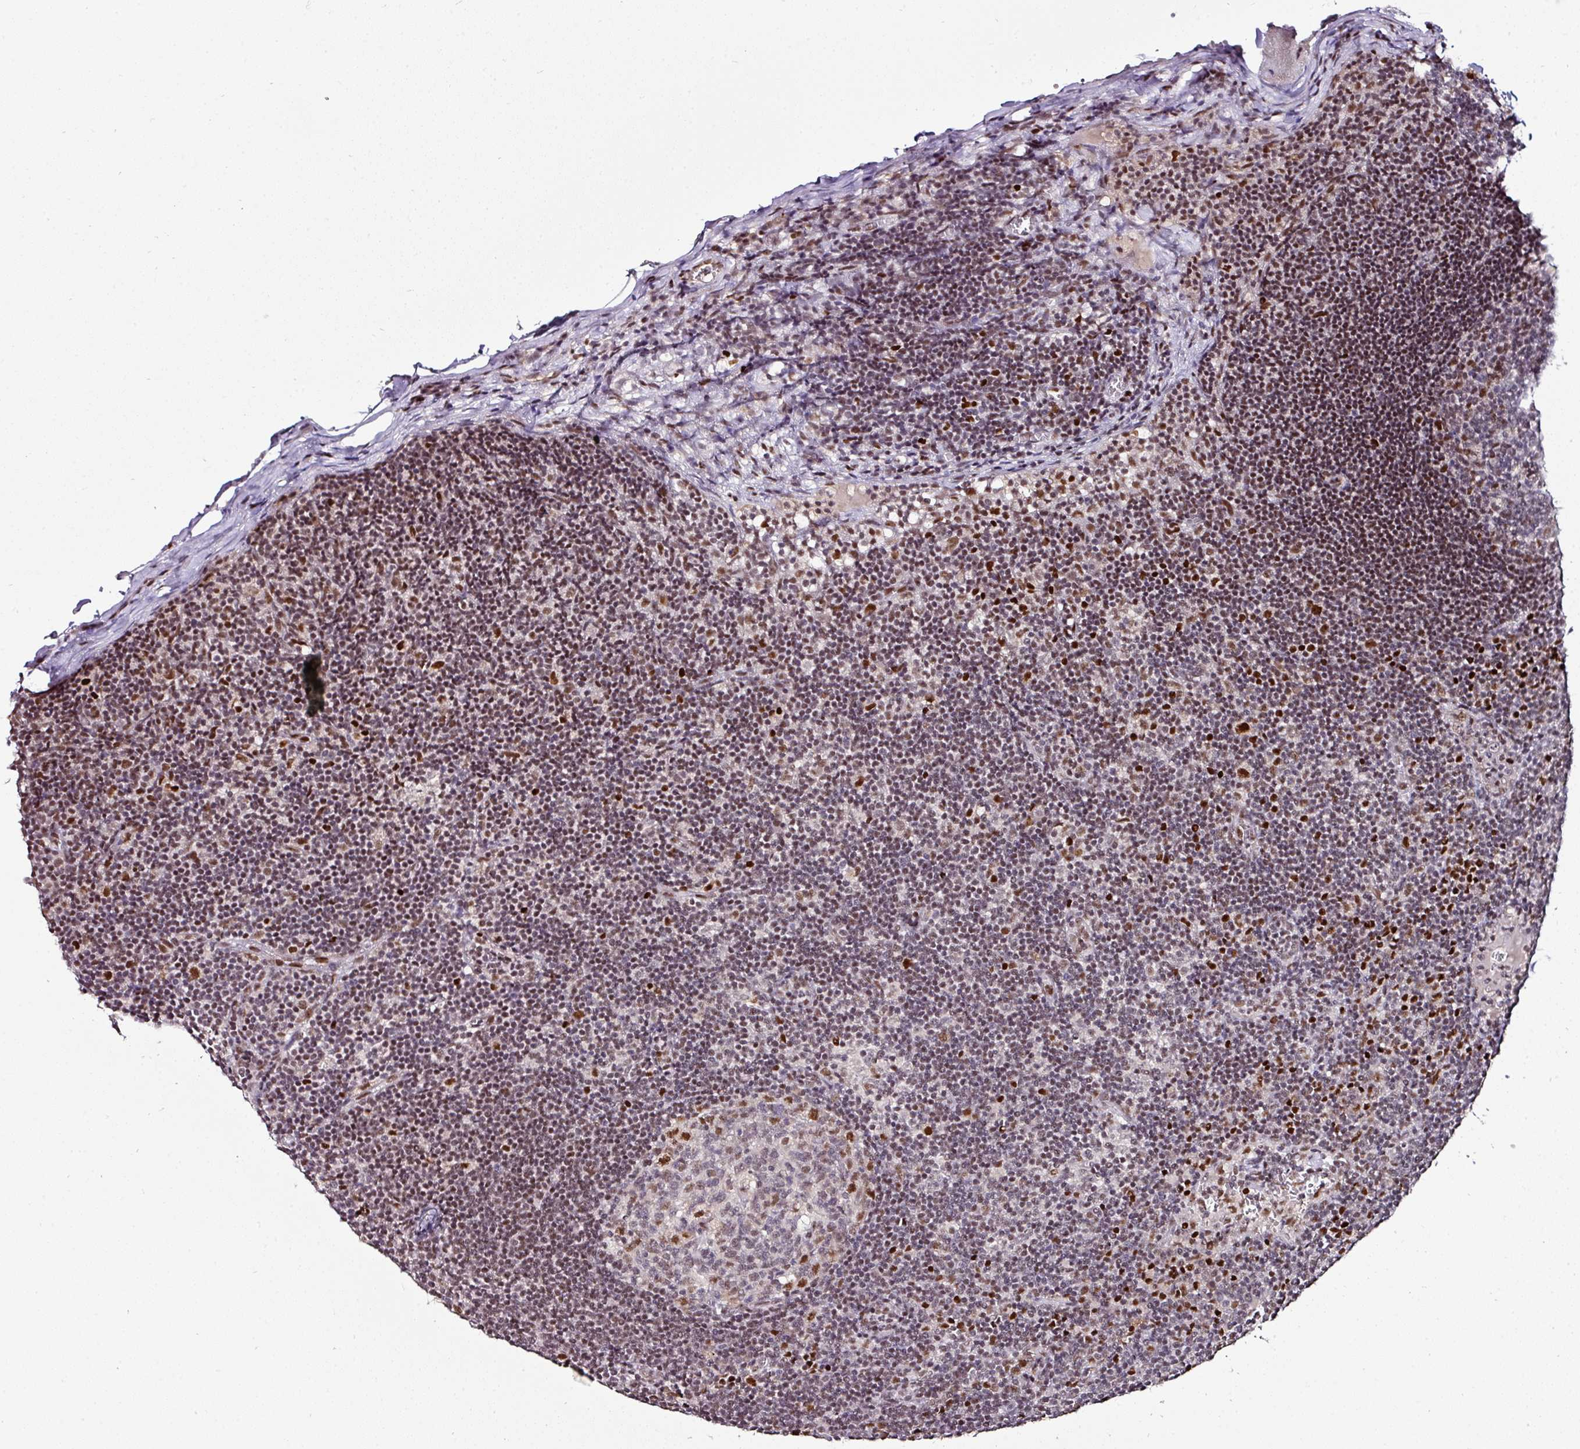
{"staining": {"intensity": "moderate", "quantity": "<25%", "location": "nuclear"}, "tissue": "lymph node", "cell_type": "Germinal center cells", "image_type": "normal", "snomed": [{"axis": "morphology", "description": "Normal tissue, NOS"}, {"axis": "topography", "description": "Lymph node"}], "caption": "Immunohistochemical staining of unremarkable lymph node displays low levels of moderate nuclear expression in about <25% of germinal center cells.", "gene": "KLF16", "patient": {"sex": "female", "age": 29}}